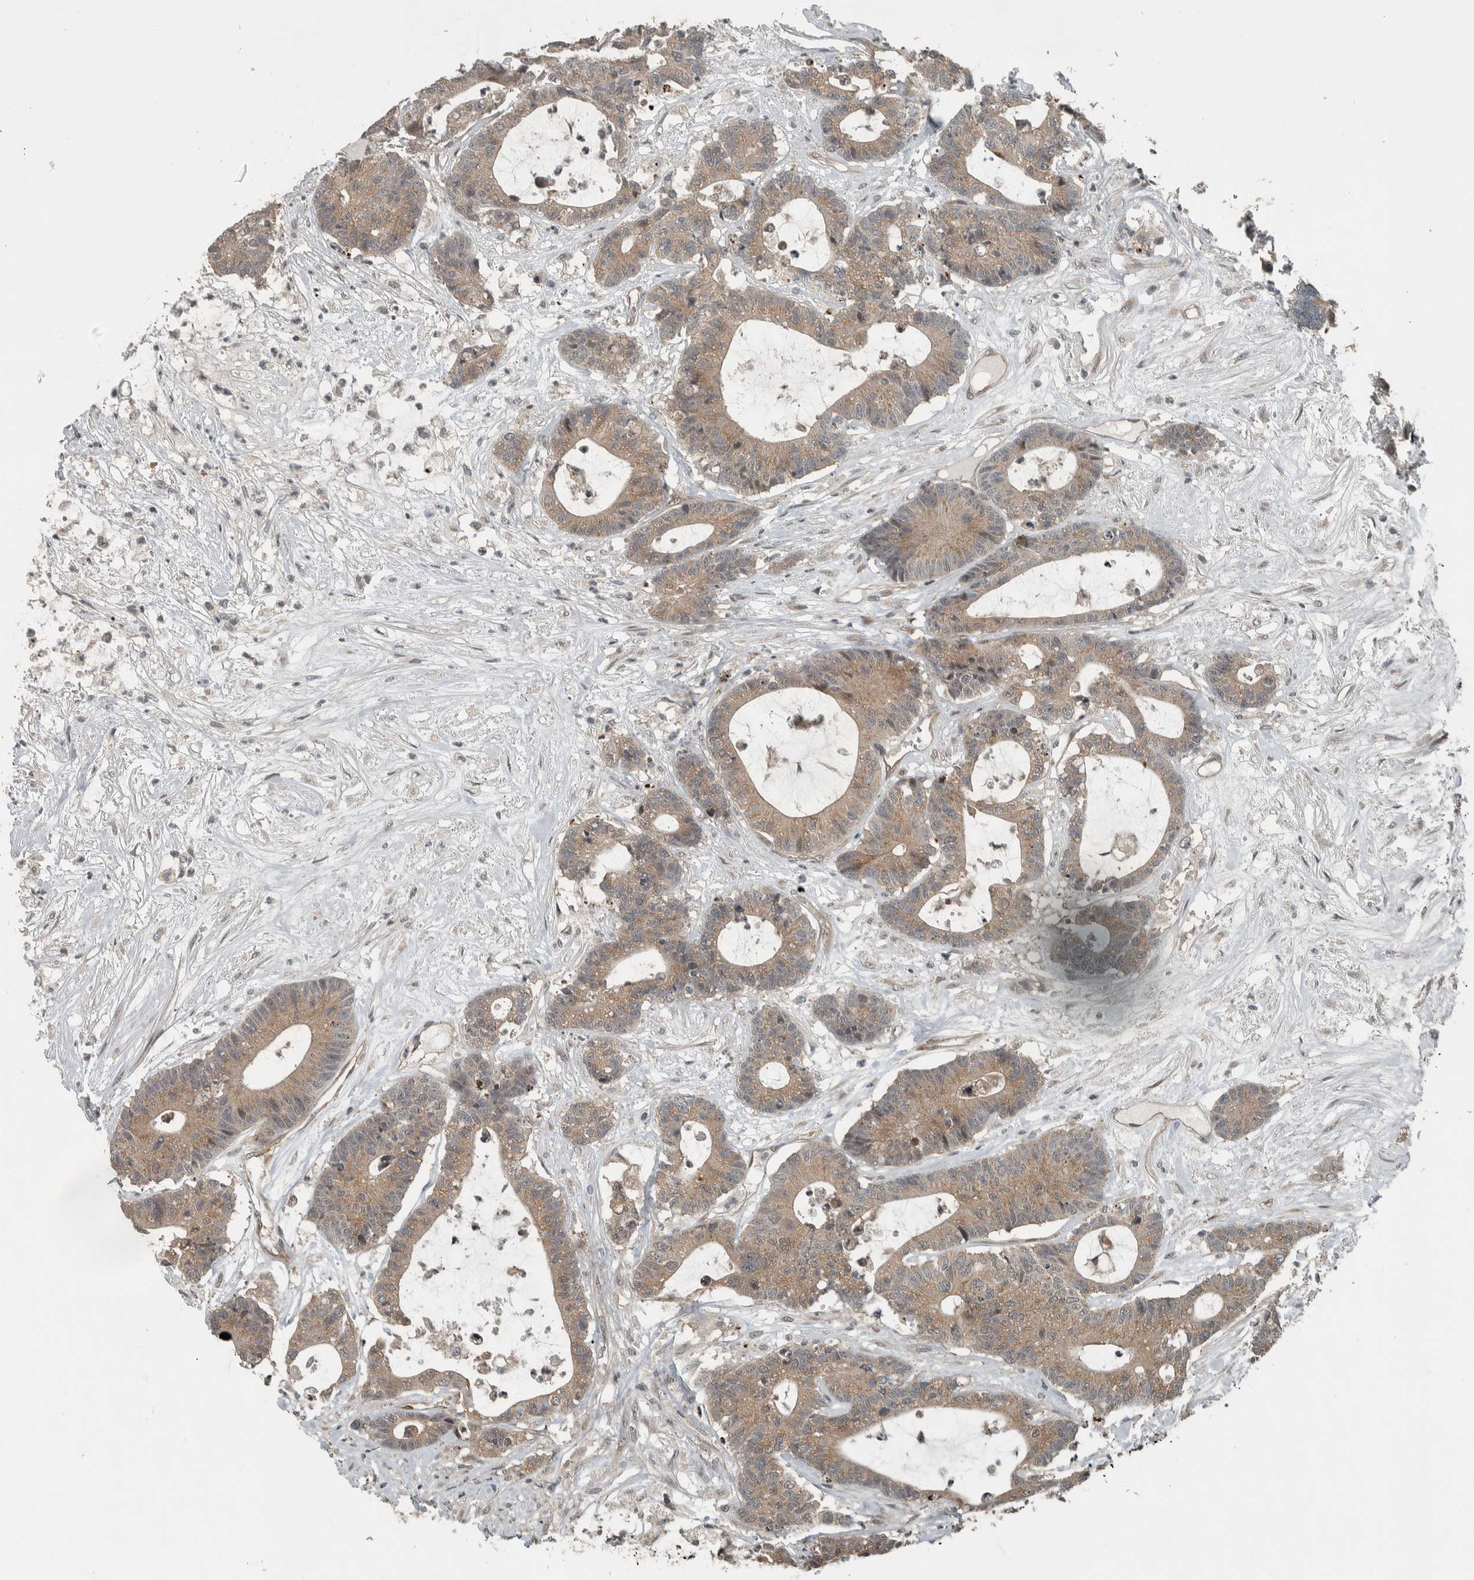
{"staining": {"intensity": "weak", "quantity": ">75%", "location": "cytoplasmic/membranous"}, "tissue": "colorectal cancer", "cell_type": "Tumor cells", "image_type": "cancer", "snomed": [{"axis": "morphology", "description": "Adenocarcinoma, NOS"}, {"axis": "topography", "description": "Colon"}], "caption": "Immunohistochemical staining of colorectal cancer displays low levels of weak cytoplasmic/membranous protein staining in about >75% of tumor cells.", "gene": "NAPG", "patient": {"sex": "female", "age": 84}}